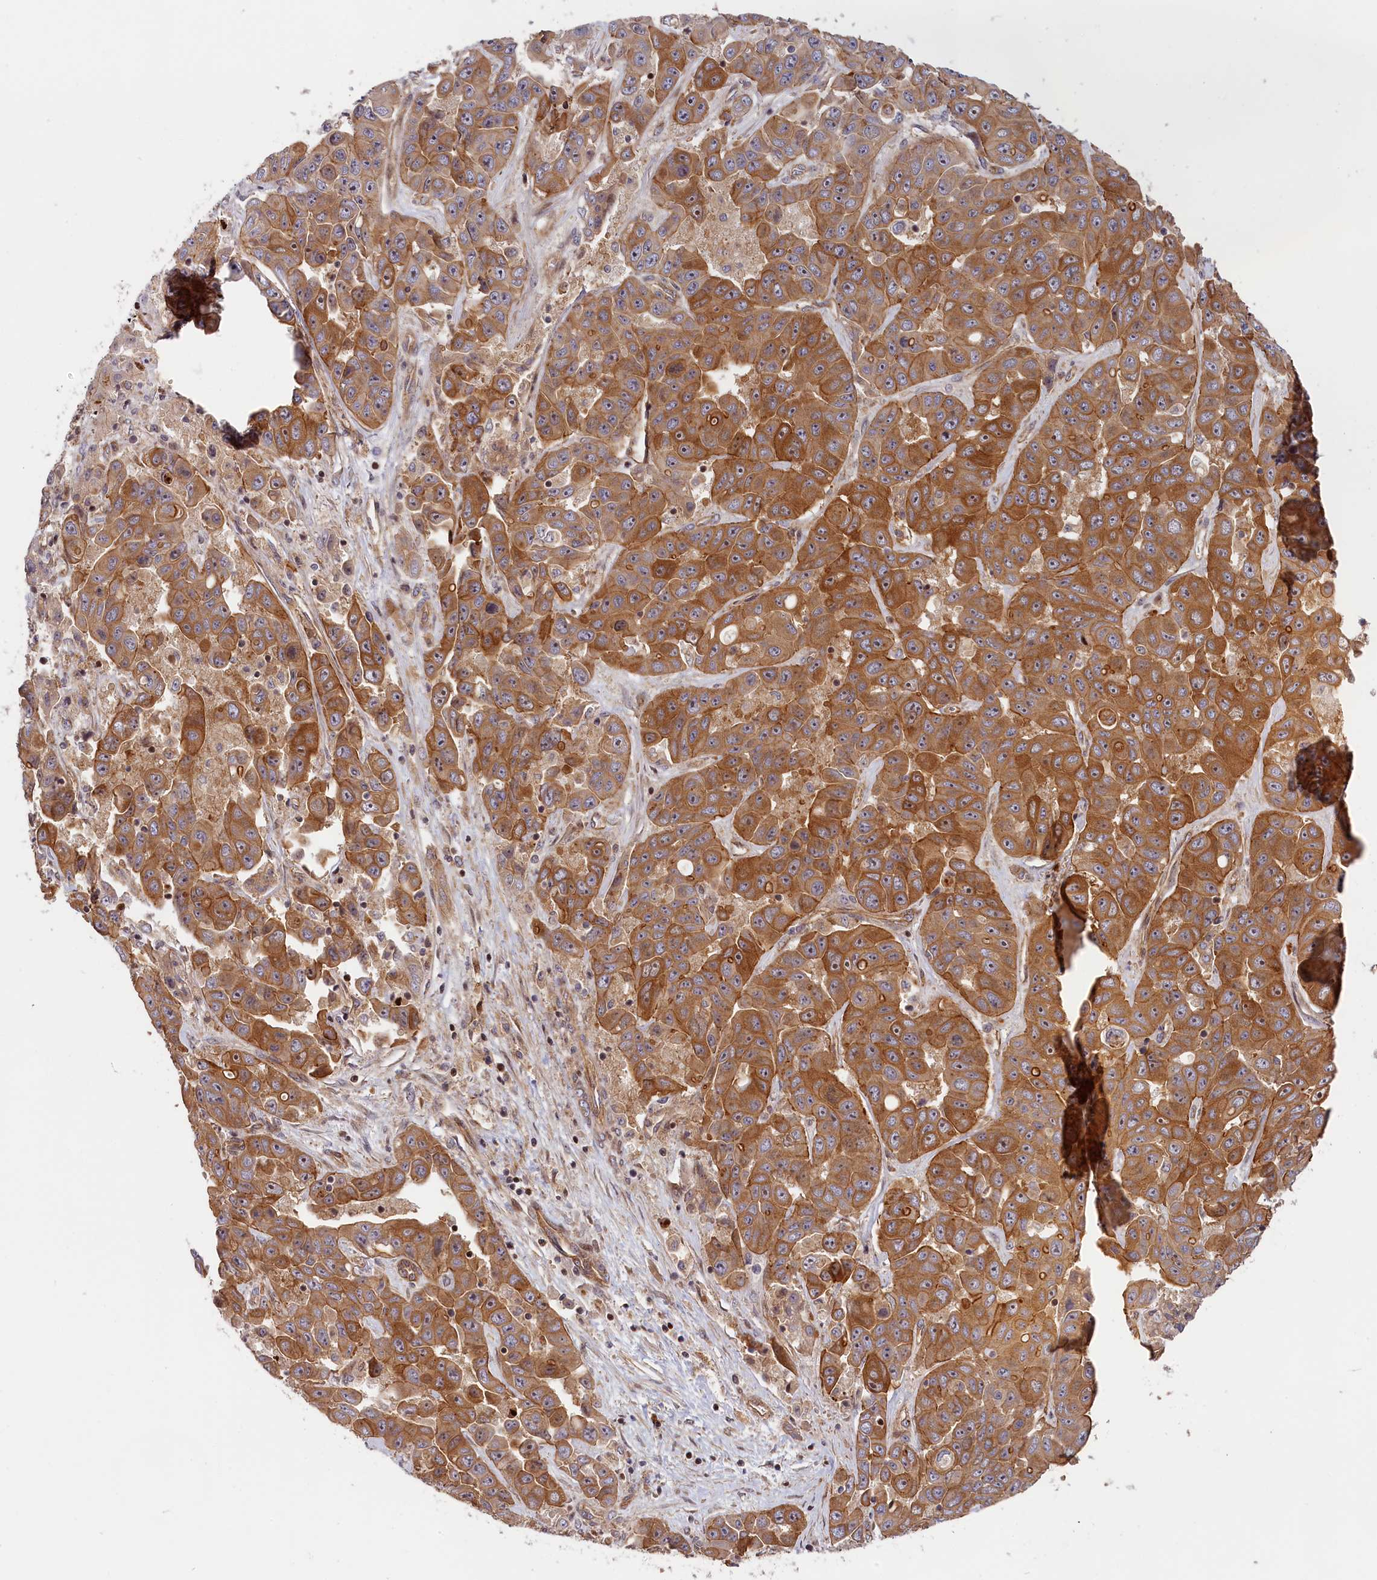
{"staining": {"intensity": "moderate", "quantity": ">75%", "location": "cytoplasmic/membranous"}, "tissue": "liver cancer", "cell_type": "Tumor cells", "image_type": "cancer", "snomed": [{"axis": "morphology", "description": "Cholangiocarcinoma"}, {"axis": "topography", "description": "Liver"}], "caption": "A photomicrograph of liver cancer stained for a protein displays moderate cytoplasmic/membranous brown staining in tumor cells.", "gene": "CEP44", "patient": {"sex": "female", "age": 52}}